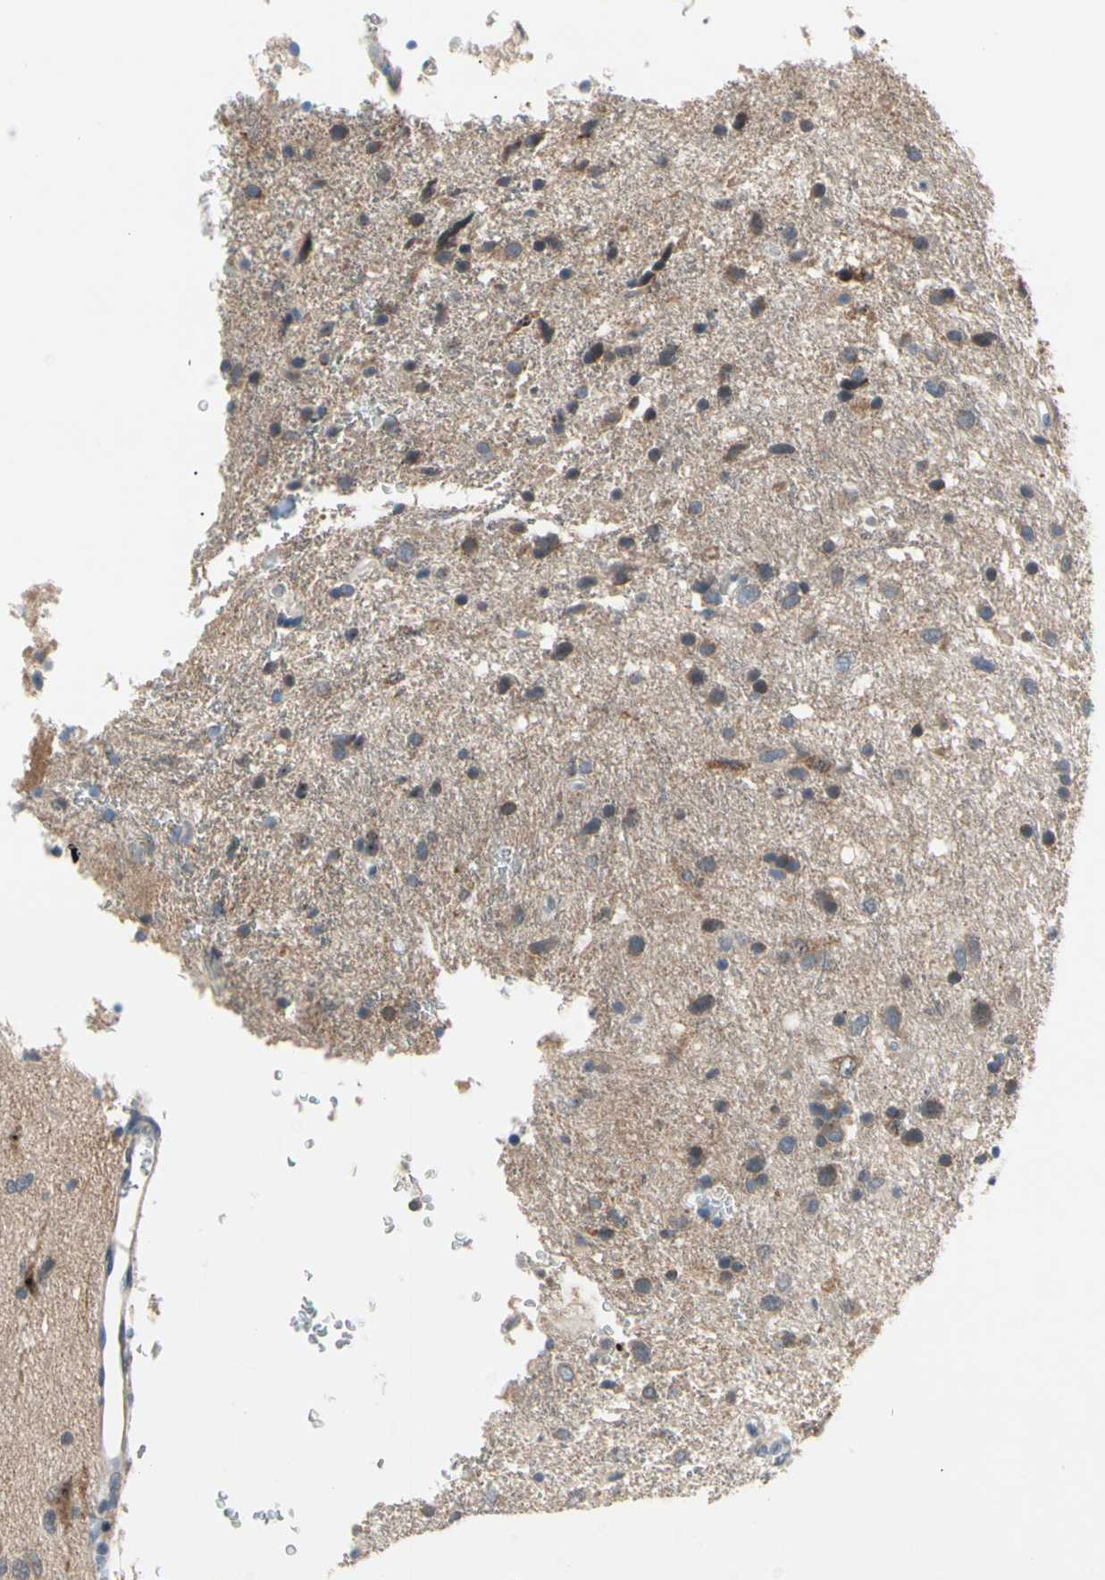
{"staining": {"intensity": "moderate", "quantity": "25%-75%", "location": "cytoplasmic/membranous"}, "tissue": "glioma", "cell_type": "Tumor cells", "image_type": "cancer", "snomed": [{"axis": "morphology", "description": "Glioma, malignant, Low grade"}, {"axis": "topography", "description": "Brain"}], "caption": "Tumor cells reveal medium levels of moderate cytoplasmic/membranous expression in approximately 25%-75% of cells in human glioma.", "gene": "MARK1", "patient": {"sex": "male", "age": 77}}